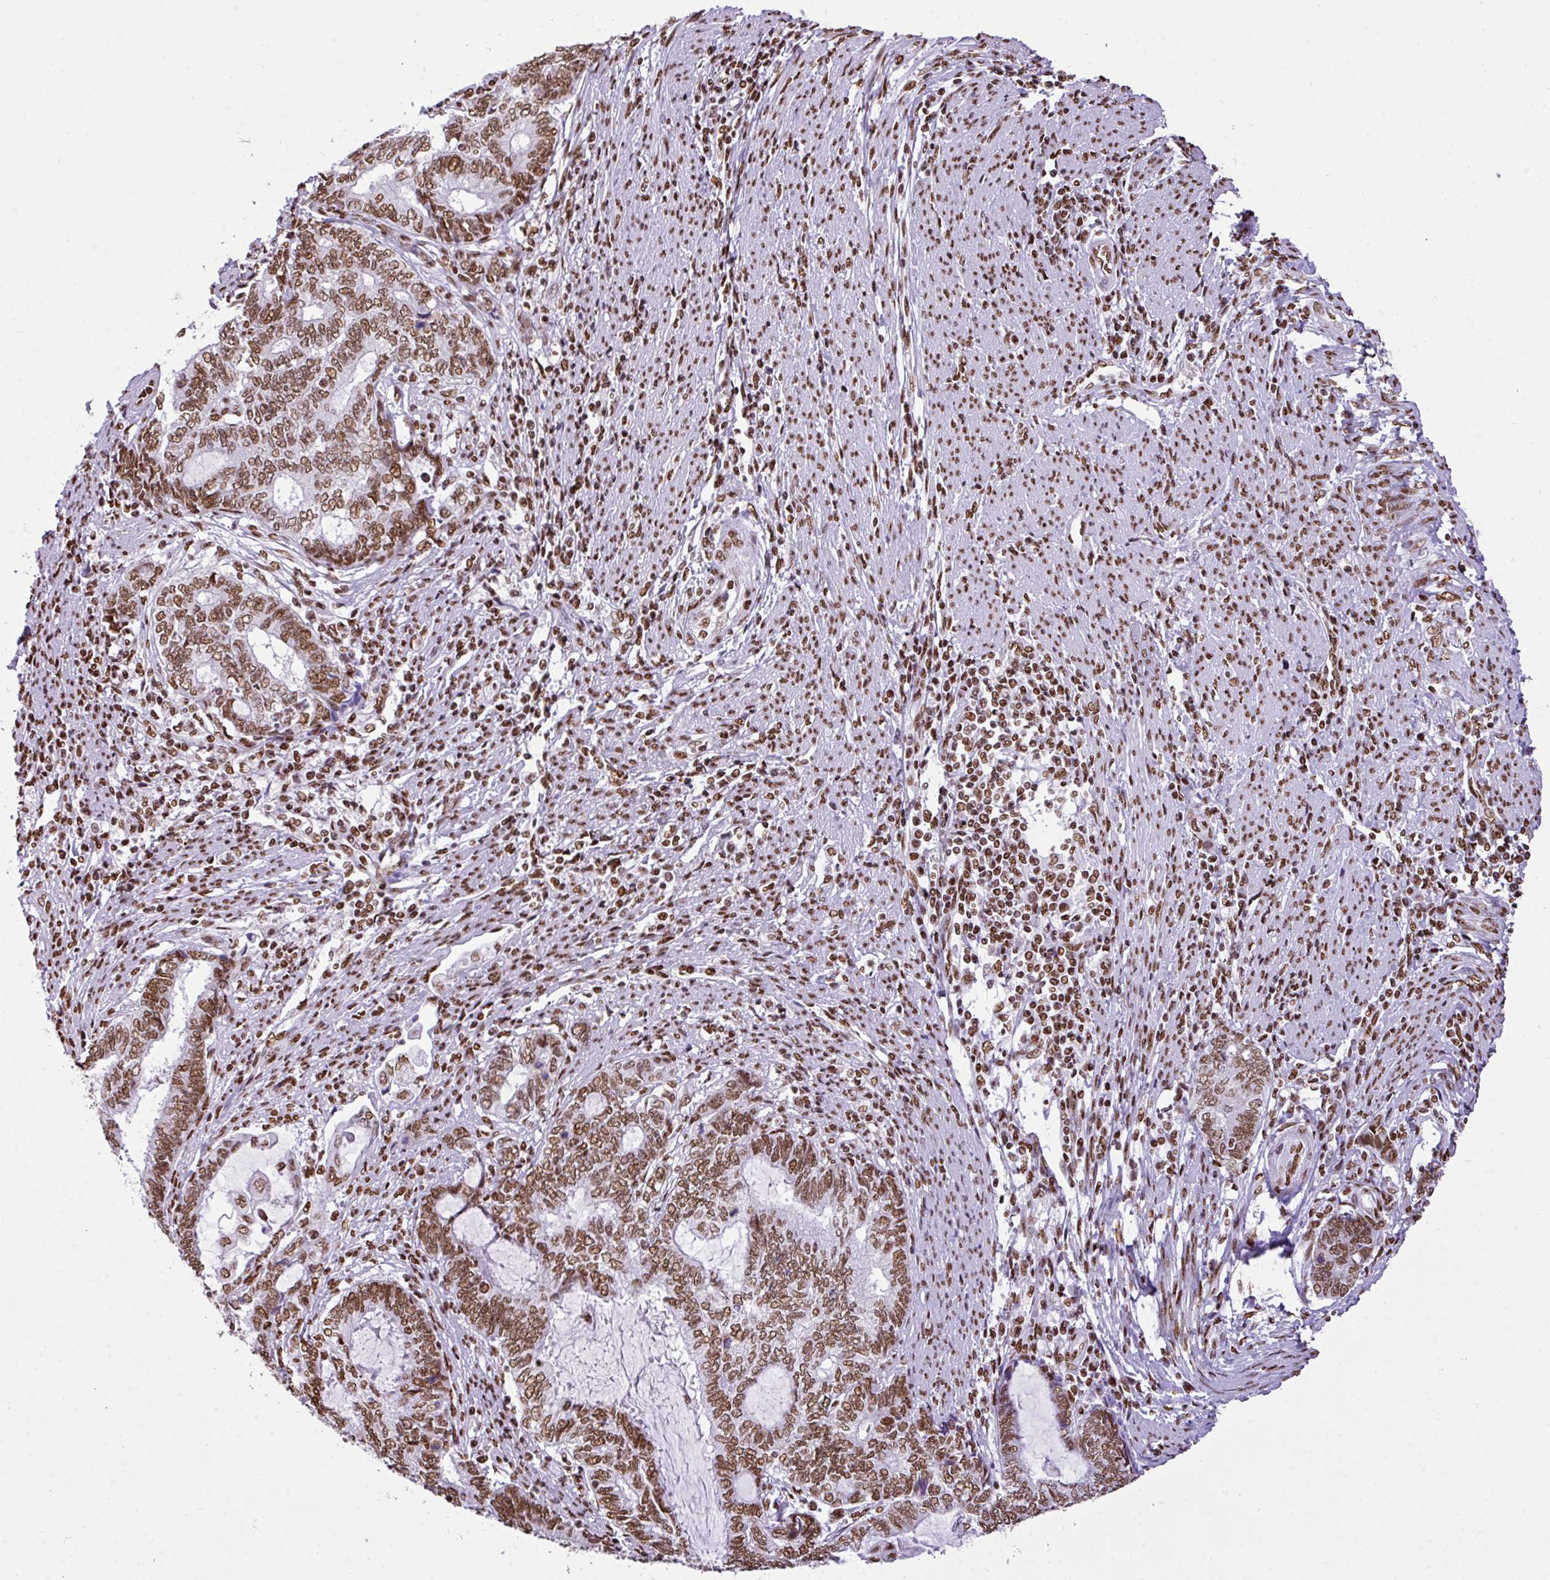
{"staining": {"intensity": "moderate", "quantity": ">75%", "location": "nuclear"}, "tissue": "endometrial cancer", "cell_type": "Tumor cells", "image_type": "cancer", "snomed": [{"axis": "morphology", "description": "Adenocarcinoma, NOS"}, {"axis": "topography", "description": "Uterus"}, {"axis": "topography", "description": "Endometrium"}], "caption": "Protein expression analysis of endometrial adenocarcinoma shows moderate nuclear positivity in approximately >75% of tumor cells.", "gene": "RARG", "patient": {"sex": "female", "age": 70}}